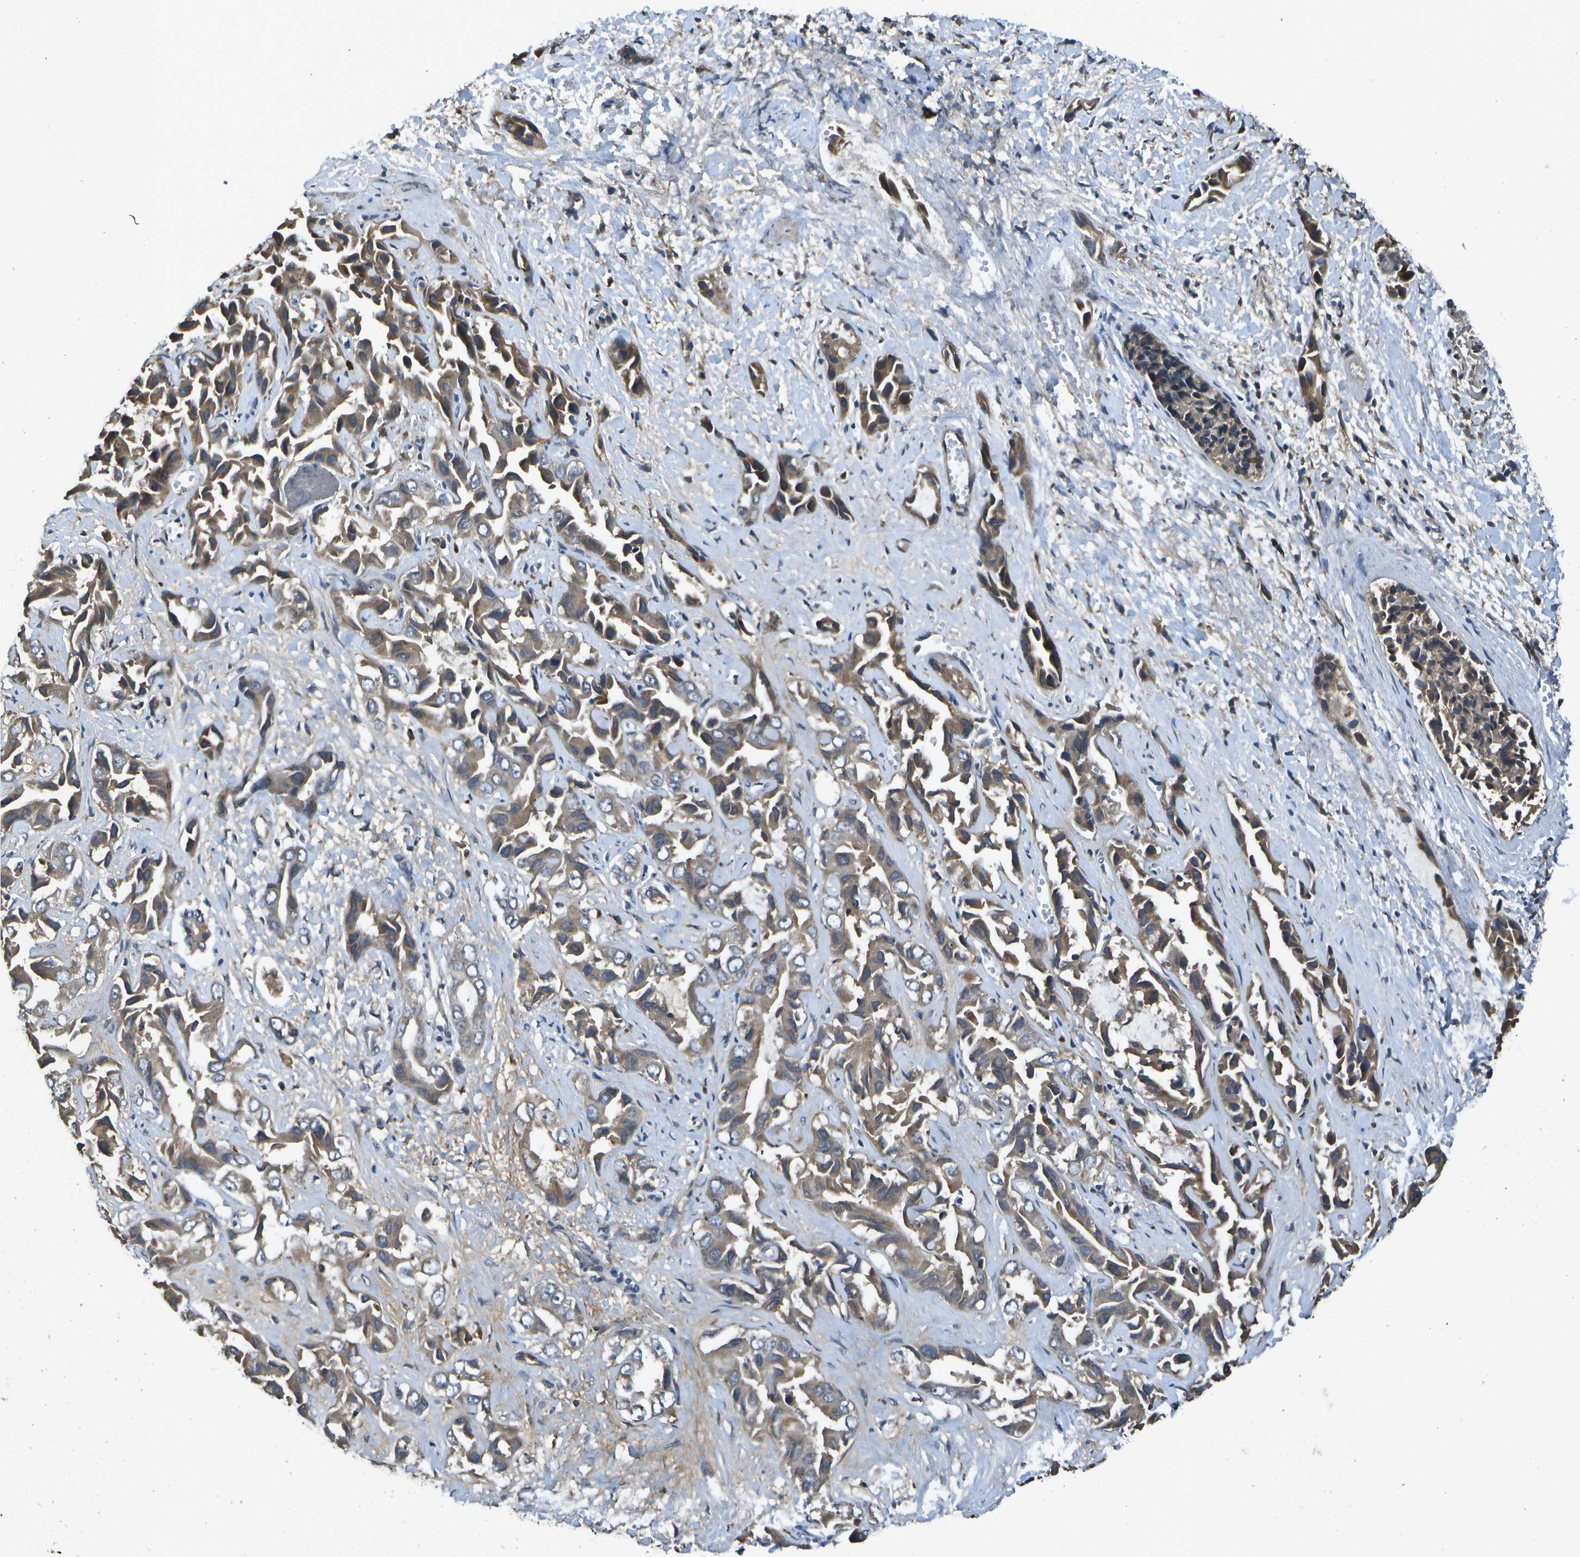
{"staining": {"intensity": "weak", "quantity": ">75%", "location": "cytoplasmic/membranous"}, "tissue": "liver cancer", "cell_type": "Tumor cells", "image_type": "cancer", "snomed": [{"axis": "morphology", "description": "Cholangiocarcinoma"}, {"axis": "topography", "description": "Liver"}], "caption": "Human liver cholangiocarcinoma stained with a brown dye reveals weak cytoplasmic/membranous positive expression in approximately >75% of tumor cells.", "gene": "HFE", "patient": {"sex": "female", "age": 52}}